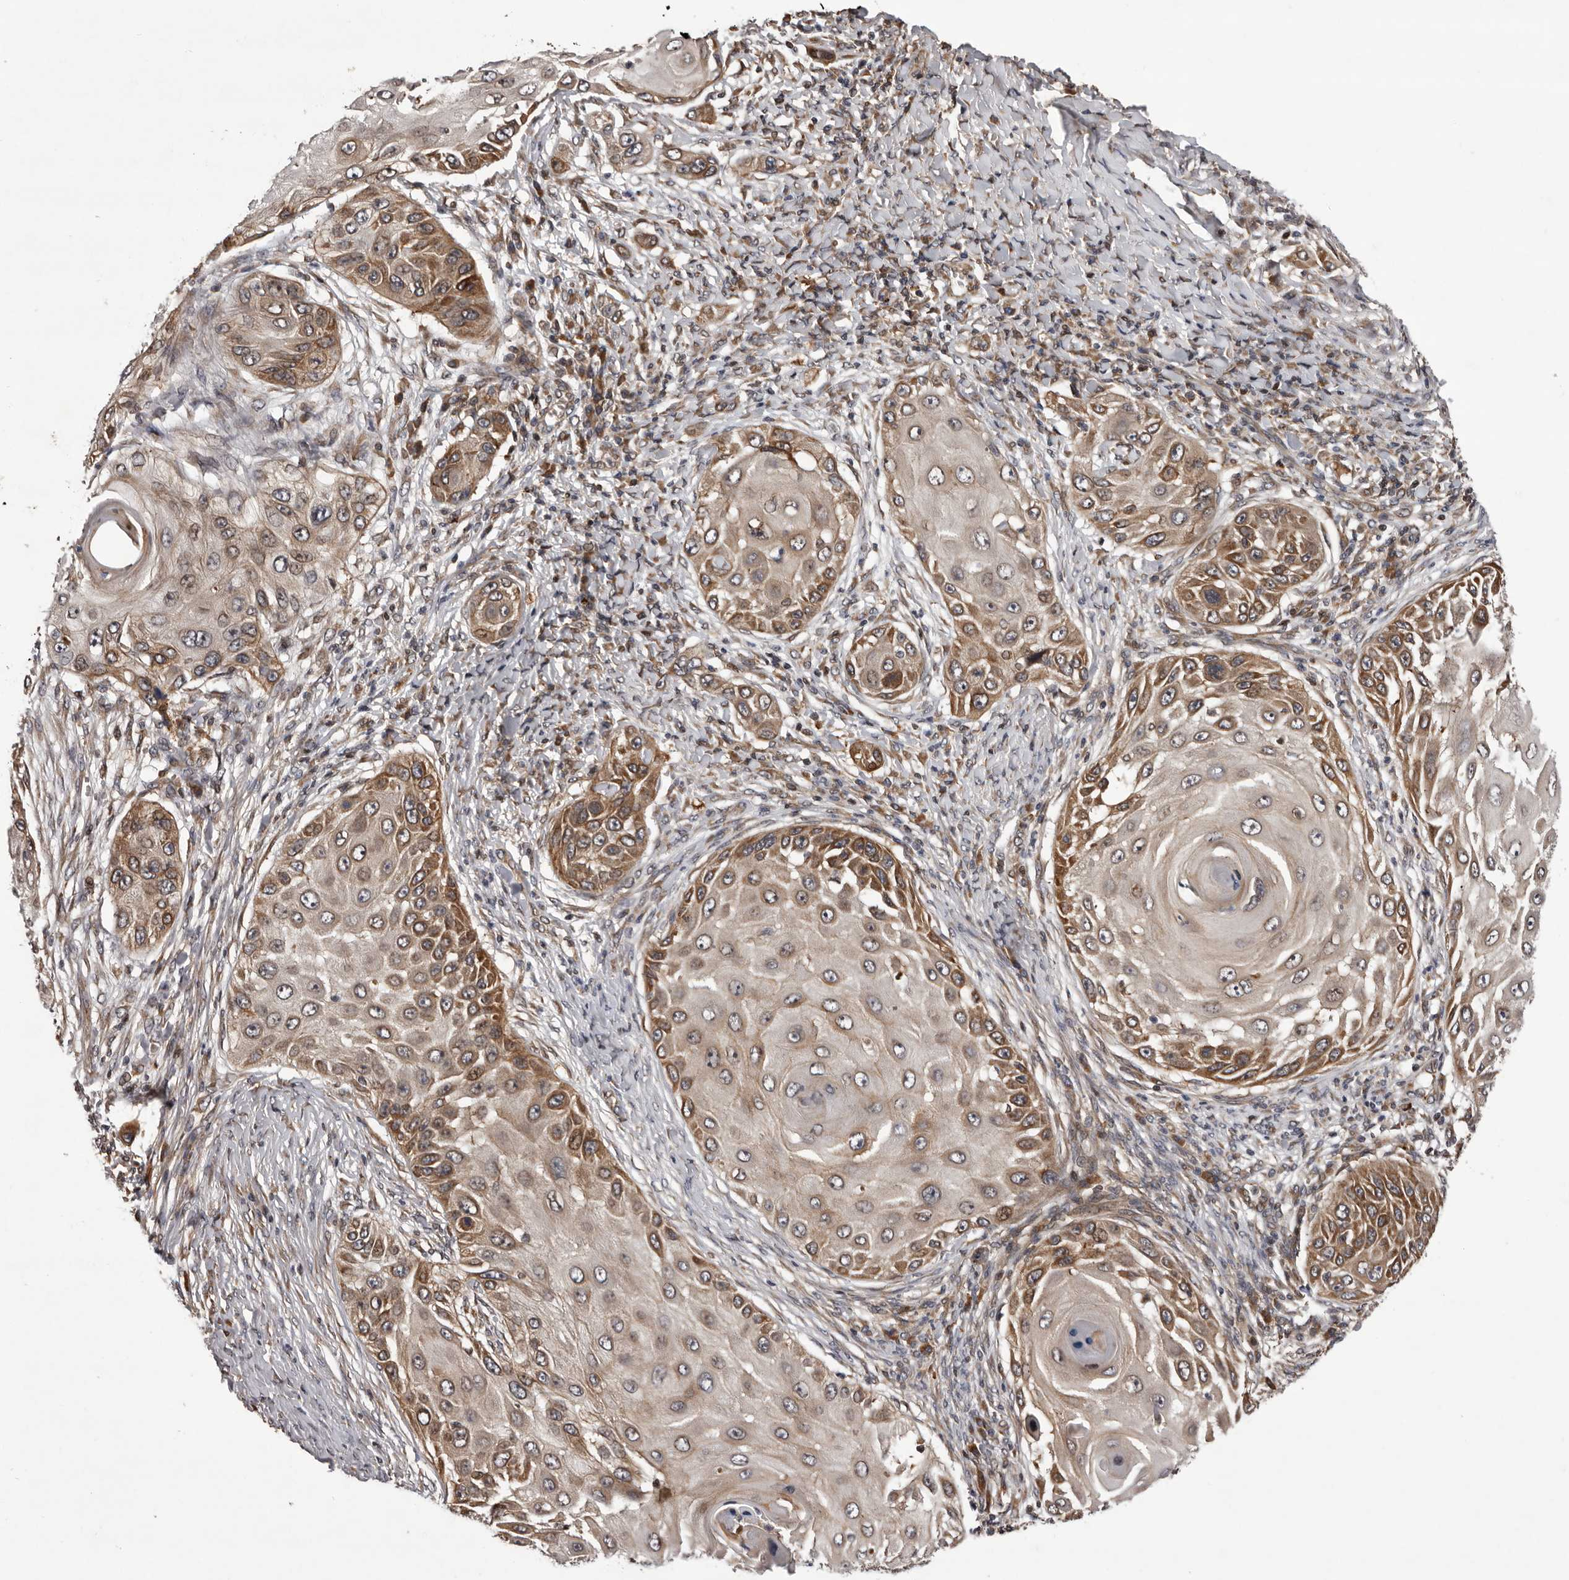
{"staining": {"intensity": "moderate", "quantity": ">75%", "location": "cytoplasmic/membranous"}, "tissue": "skin cancer", "cell_type": "Tumor cells", "image_type": "cancer", "snomed": [{"axis": "morphology", "description": "Squamous cell carcinoma, NOS"}, {"axis": "topography", "description": "Skin"}], "caption": "Immunohistochemistry (DAB) staining of human squamous cell carcinoma (skin) shows moderate cytoplasmic/membranous protein staining in about >75% of tumor cells. The staining was performed using DAB to visualize the protein expression in brown, while the nuclei were stained in blue with hematoxylin (Magnification: 20x).", "gene": "GADD45B", "patient": {"sex": "female", "age": 44}}